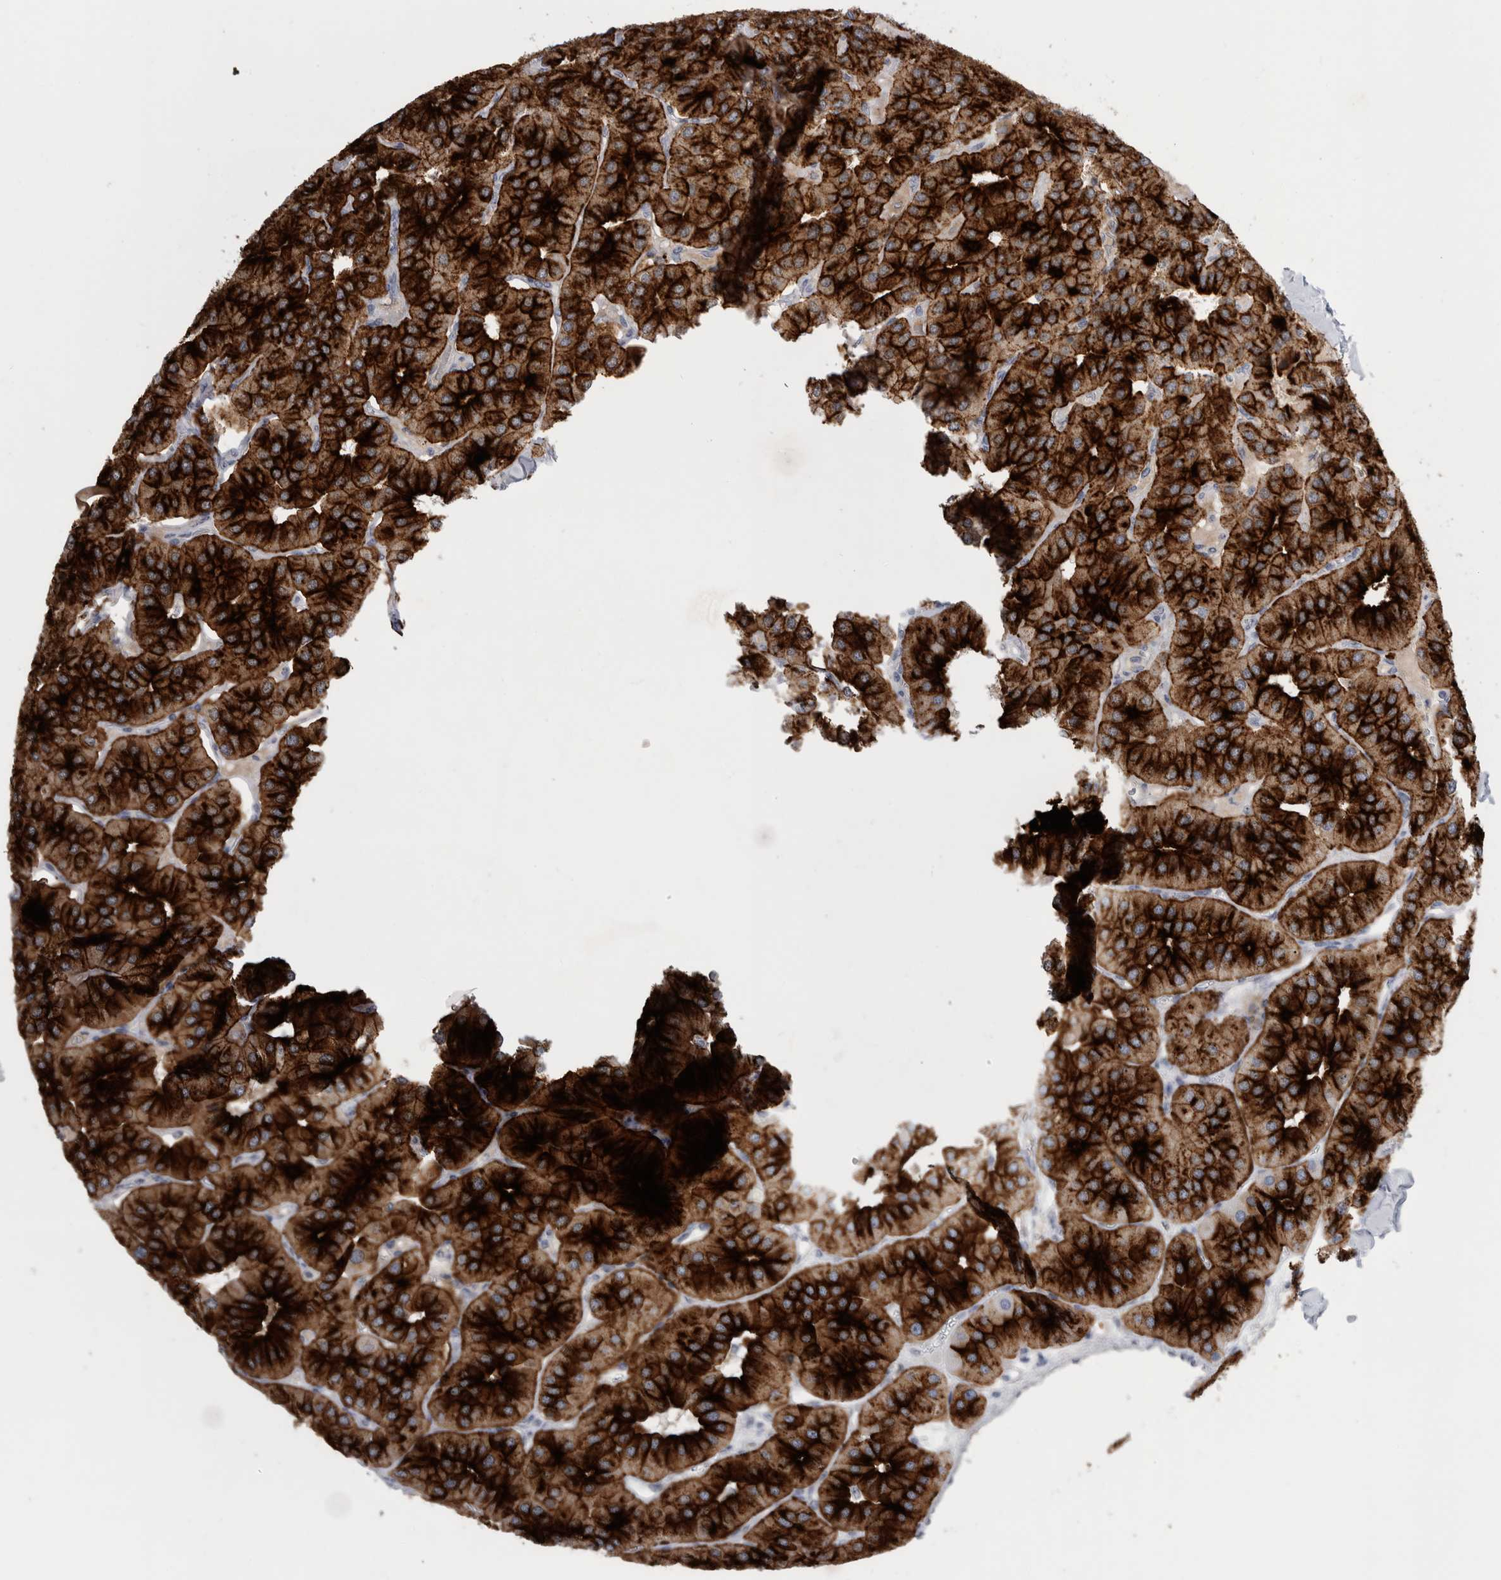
{"staining": {"intensity": "strong", "quantity": ">75%", "location": "cytoplasmic/membranous"}, "tissue": "parathyroid gland", "cell_type": "Glandular cells", "image_type": "normal", "snomed": [{"axis": "morphology", "description": "Normal tissue, NOS"}, {"axis": "morphology", "description": "Adenoma, NOS"}, {"axis": "topography", "description": "Parathyroid gland"}], "caption": "An image showing strong cytoplasmic/membranous positivity in about >75% of glandular cells in benign parathyroid gland, as visualized by brown immunohistochemical staining.", "gene": "PTH", "patient": {"sex": "female", "age": 86}}